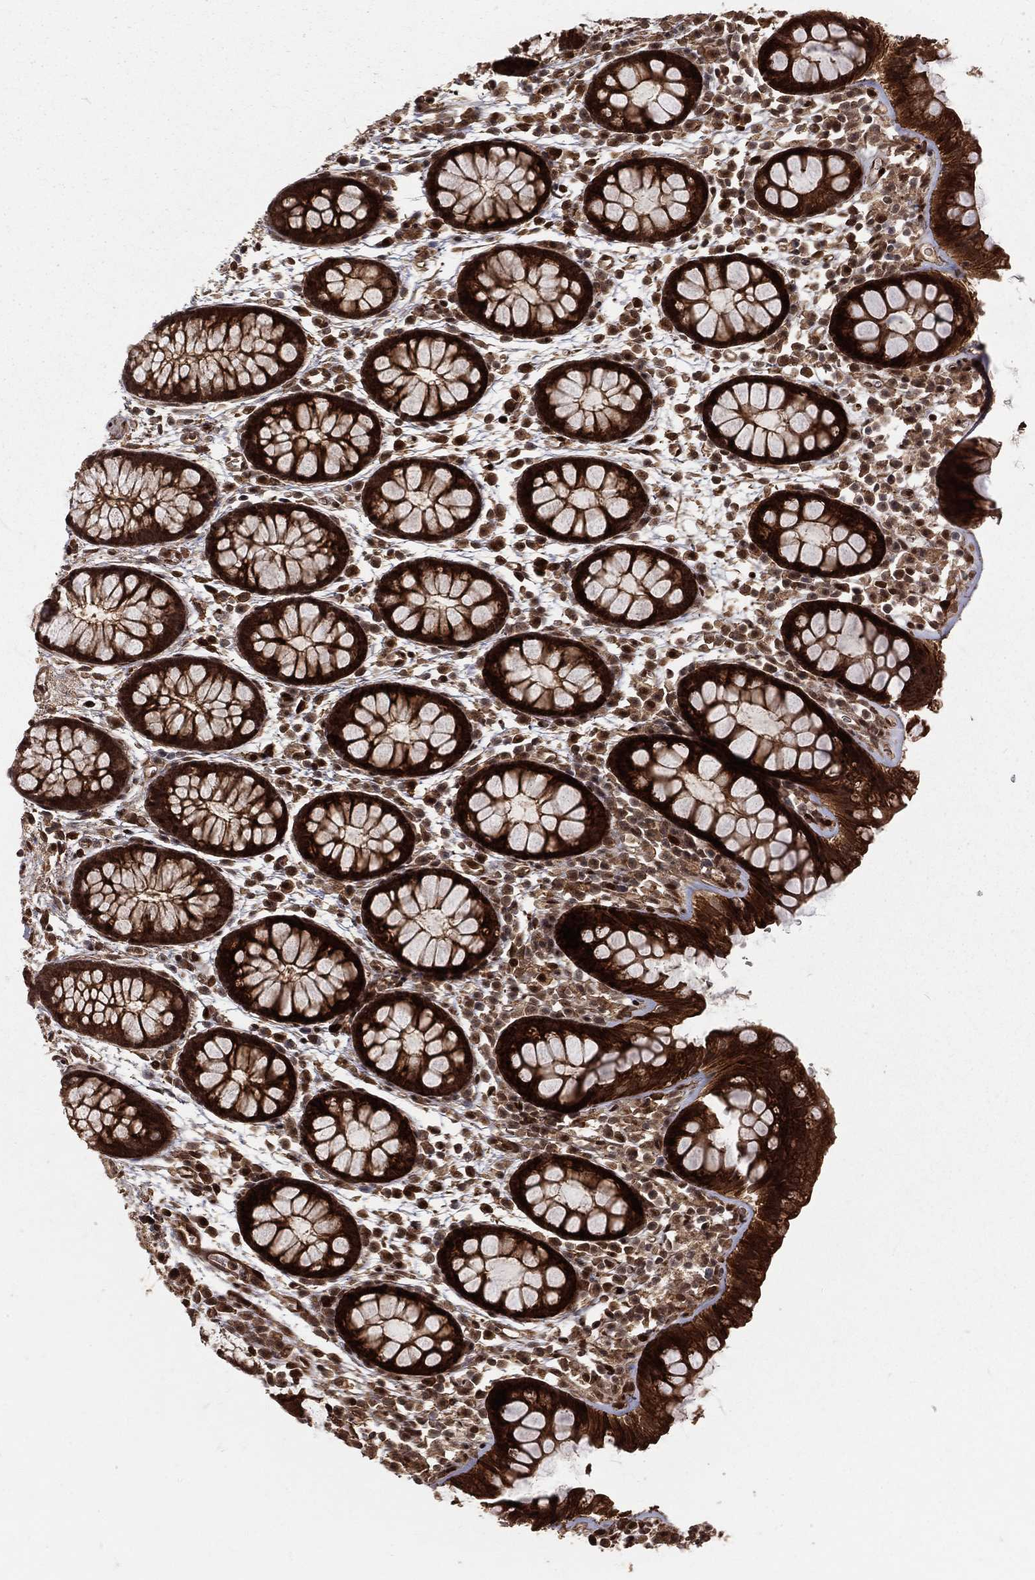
{"staining": {"intensity": "moderate", "quantity": ">75%", "location": "cytoplasmic/membranous"}, "tissue": "colon", "cell_type": "Endothelial cells", "image_type": "normal", "snomed": [{"axis": "morphology", "description": "Normal tissue, NOS"}, {"axis": "topography", "description": "Colon"}], "caption": "Immunohistochemistry (IHC) photomicrograph of unremarkable human colon stained for a protein (brown), which demonstrates medium levels of moderate cytoplasmic/membranous staining in approximately >75% of endothelial cells.", "gene": "MAPK1", "patient": {"sex": "male", "age": 76}}